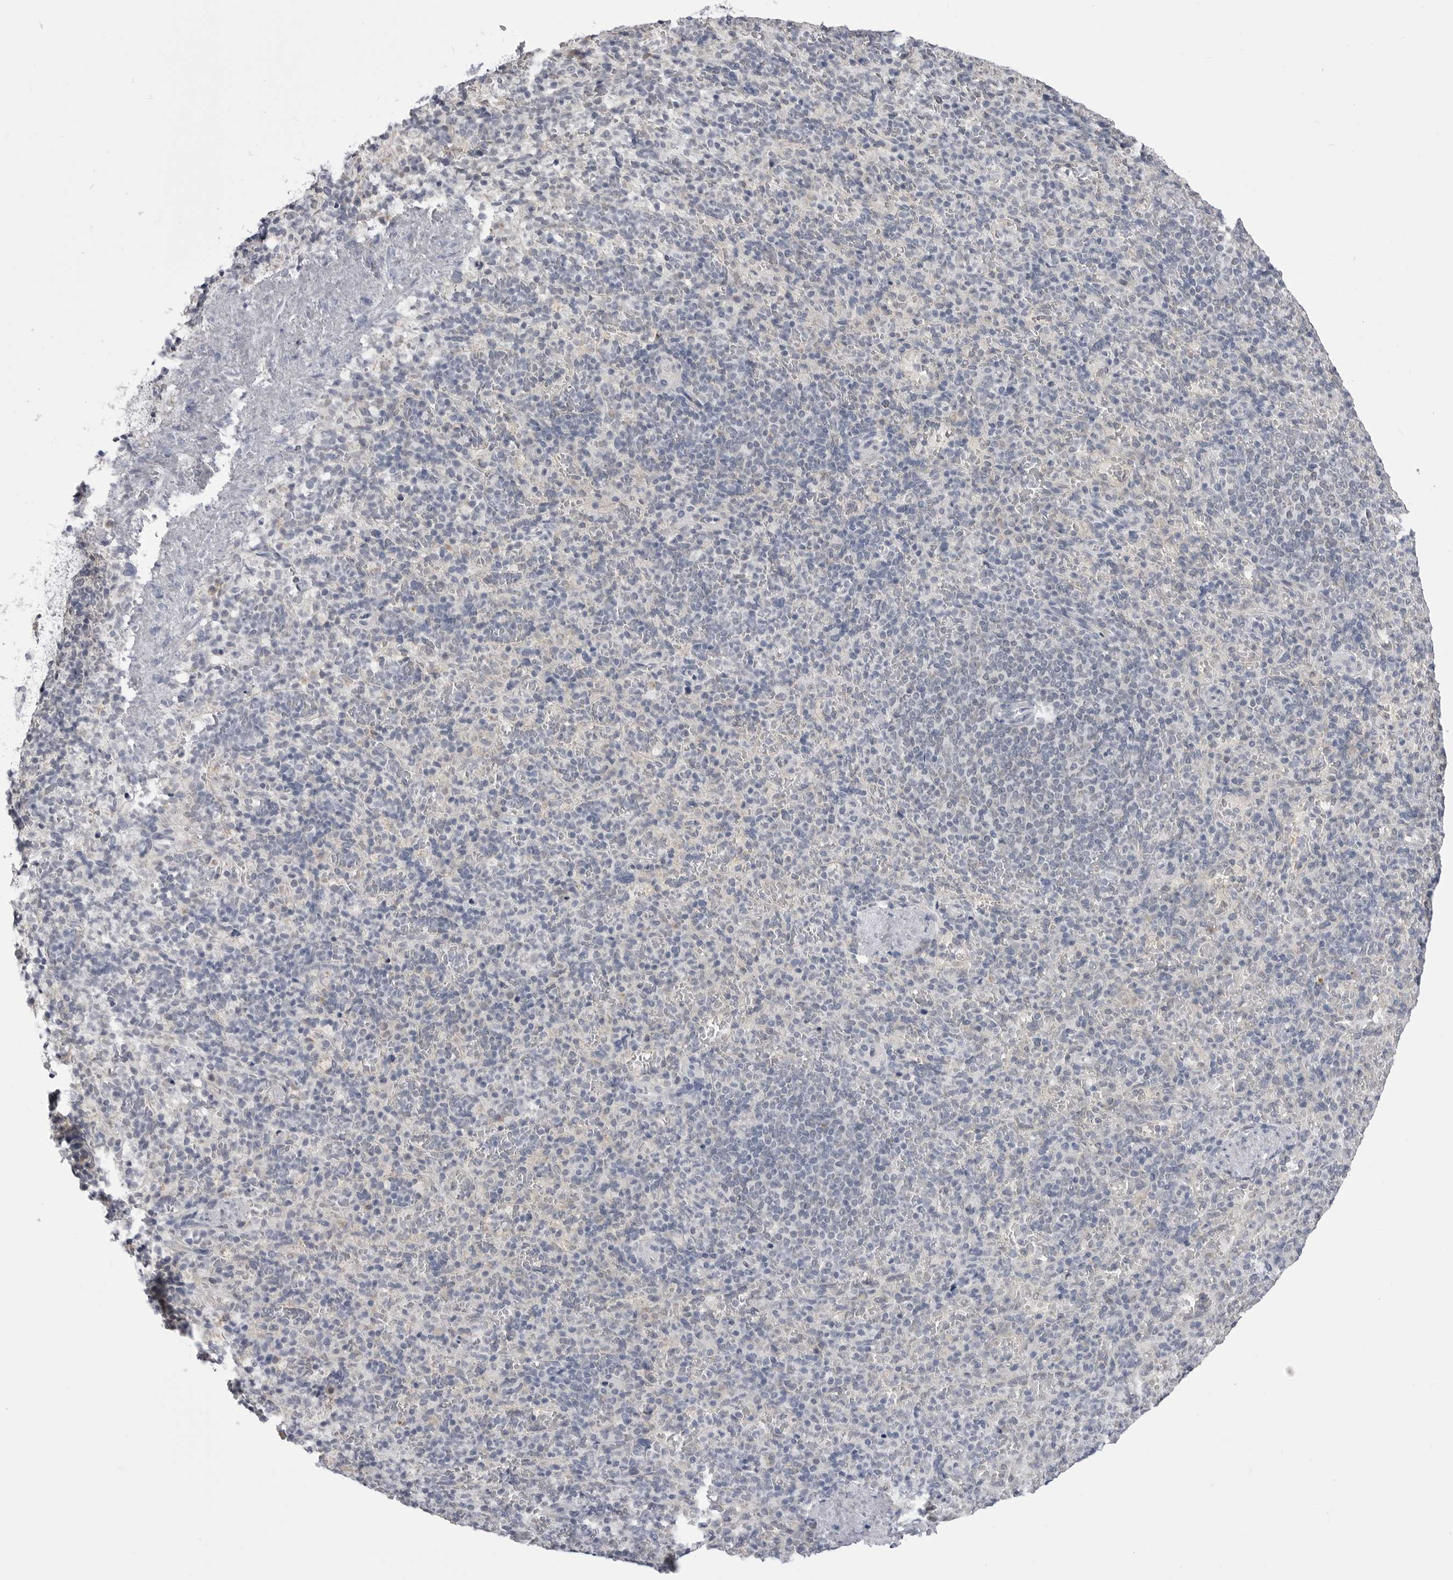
{"staining": {"intensity": "negative", "quantity": "none", "location": "none"}, "tissue": "spleen", "cell_type": "Cells in red pulp", "image_type": "normal", "snomed": [{"axis": "morphology", "description": "Normal tissue, NOS"}, {"axis": "topography", "description": "Spleen"}], "caption": "Cells in red pulp are negative for protein expression in unremarkable human spleen.", "gene": "FH", "patient": {"sex": "female", "age": 74}}